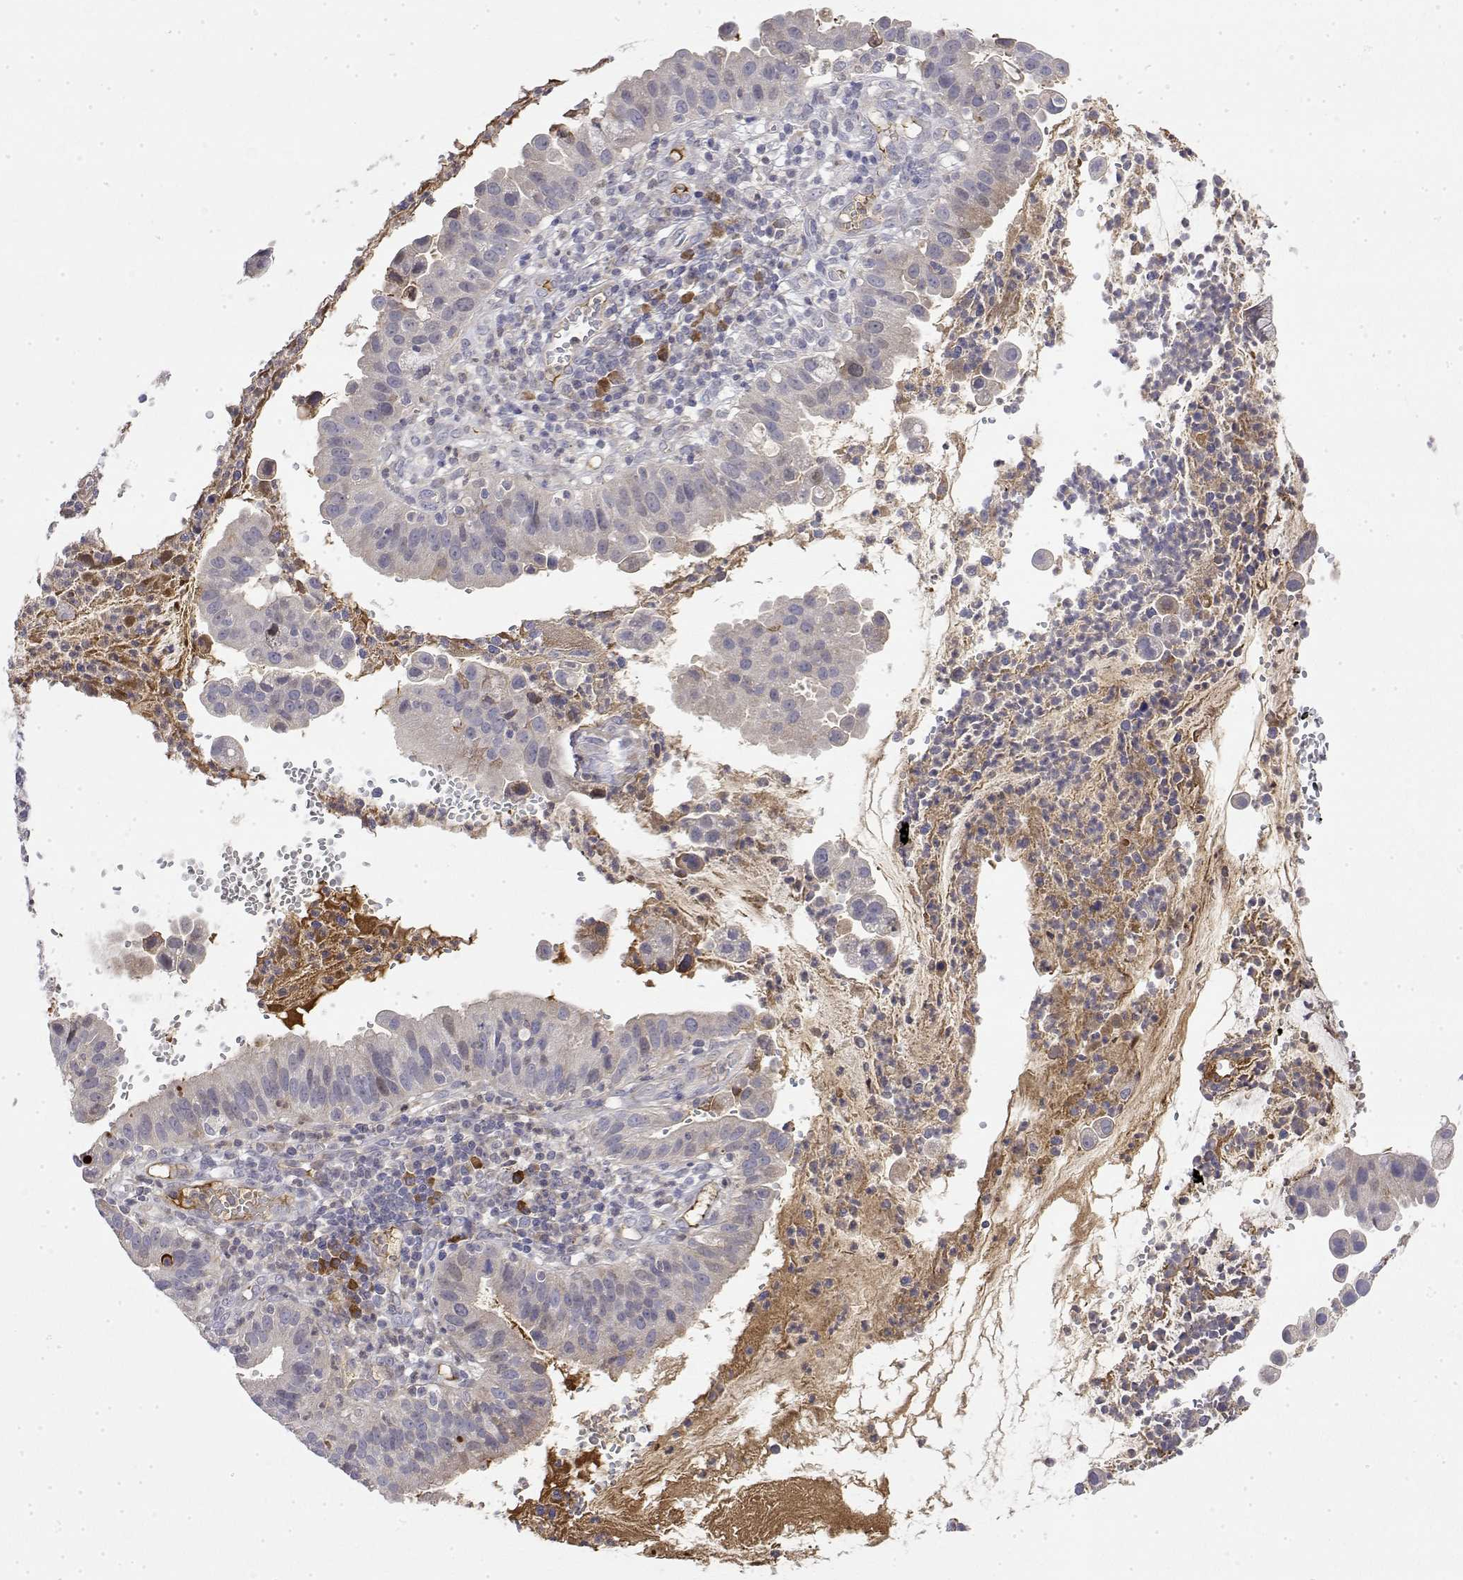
{"staining": {"intensity": "negative", "quantity": "none", "location": "none"}, "tissue": "cervical cancer", "cell_type": "Tumor cells", "image_type": "cancer", "snomed": [{"axis": "morphology", "description": "Adenocarcinoma, NOS"}, {"axis": "topography", "description": "Cervix"}], "caption": "Immunohistochemistry (IHC) micrograph of human cervical cancer (adenocarcinoma) stained for a protein (brown), which exhibits no staining in tumor cells. (DAB (3,3'-diaminobenzidine) IHC, high magnification).", "gene": "IGFBP4", "patient": {"sex": "female", "age": 34}}